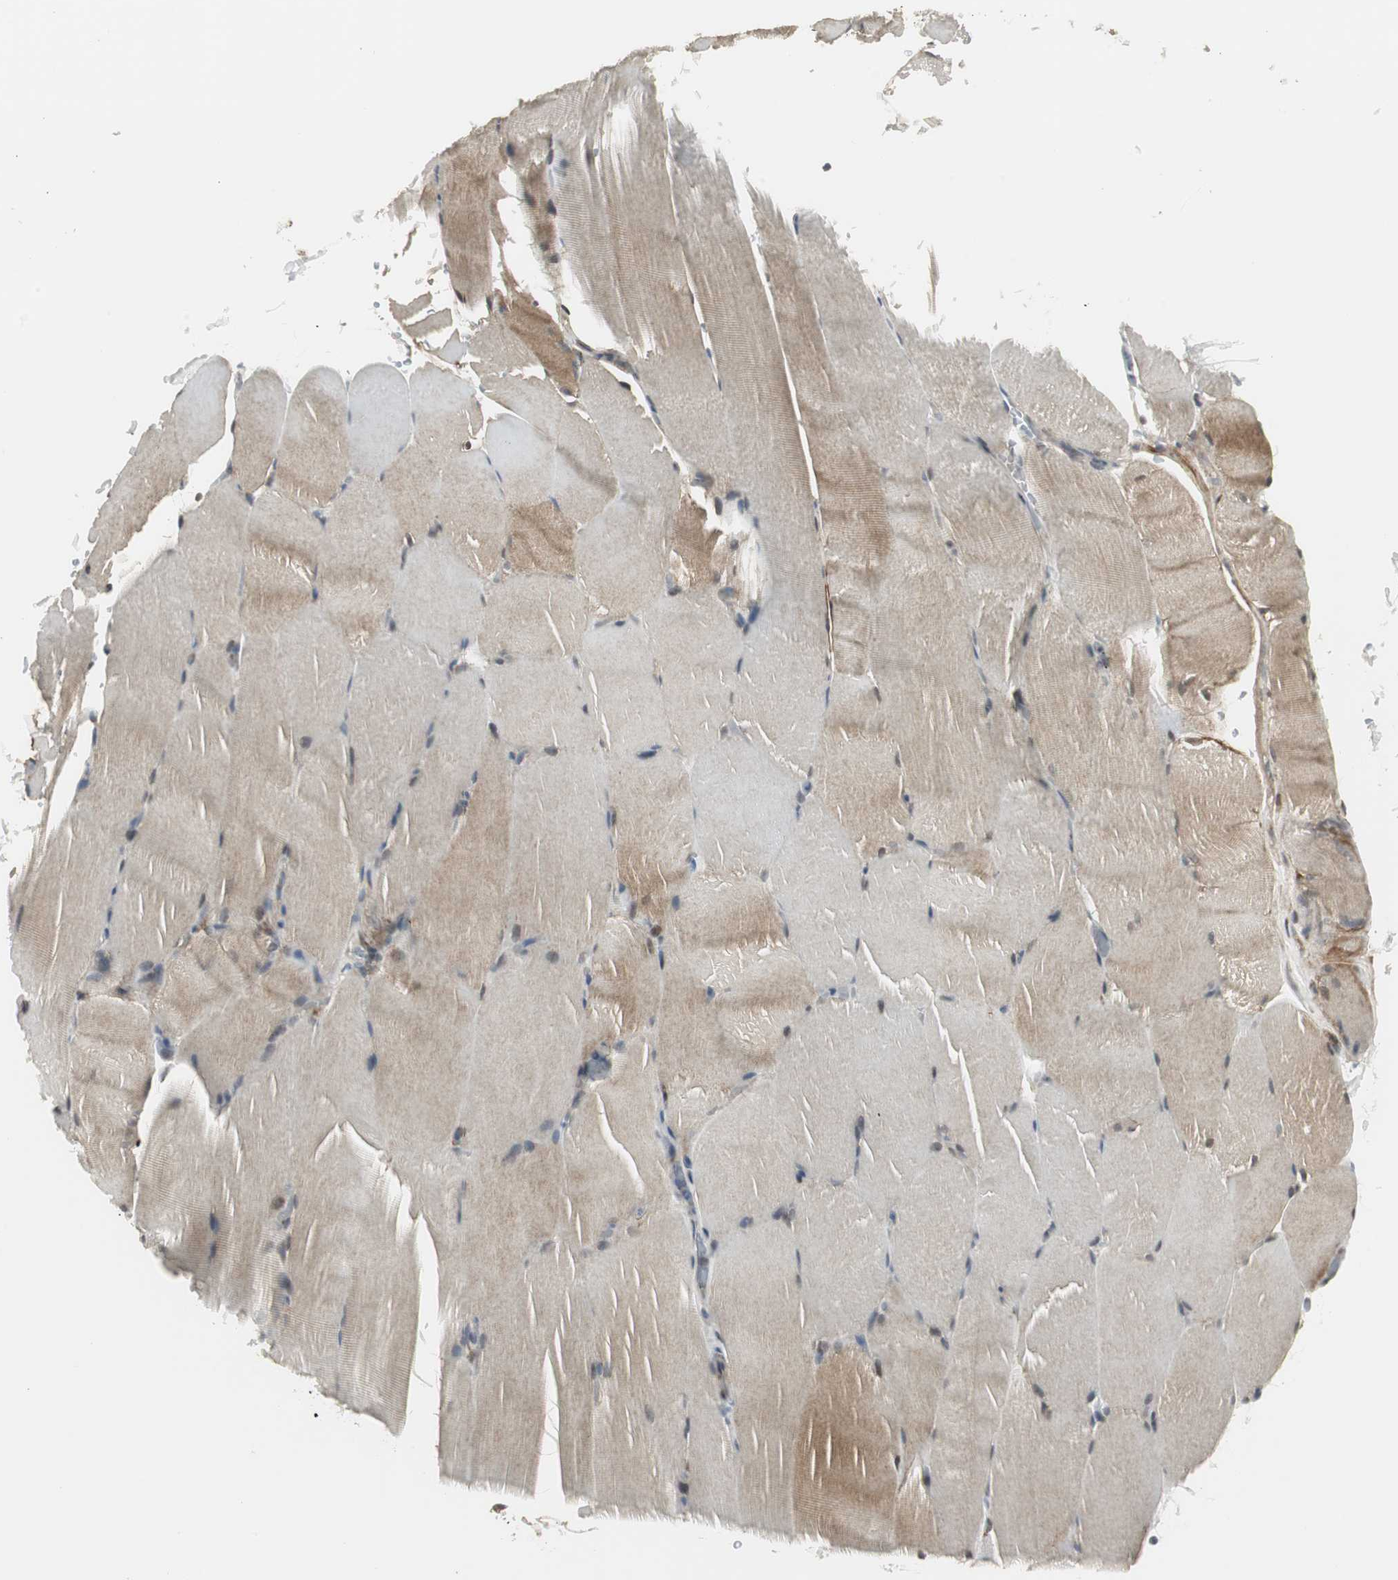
{"staining": {"intensity": "weak", "quantity": "<25%", "location": "cytoplasmic/membranous"}, "tissue": "skeletal muscle", "cell_type": "Myocytes", "image_type": "normal", "snomed": [{"axis": "morphology", "description": "Normal tissue, NOS"}, {"axis": "topography", "description": "Skeletal muscle"}, {"axis": "topography", "description": "Parathyroid gland"}], "caption": "Immunohistochemistry (IHC) photomicrograph of unremarkable skeletal muscle: skeletal muscle stained with DAB shows no significant protein expression in myocytes.", "gene": "SCYL3", "patient": {"sex": "female", "age": 37}}